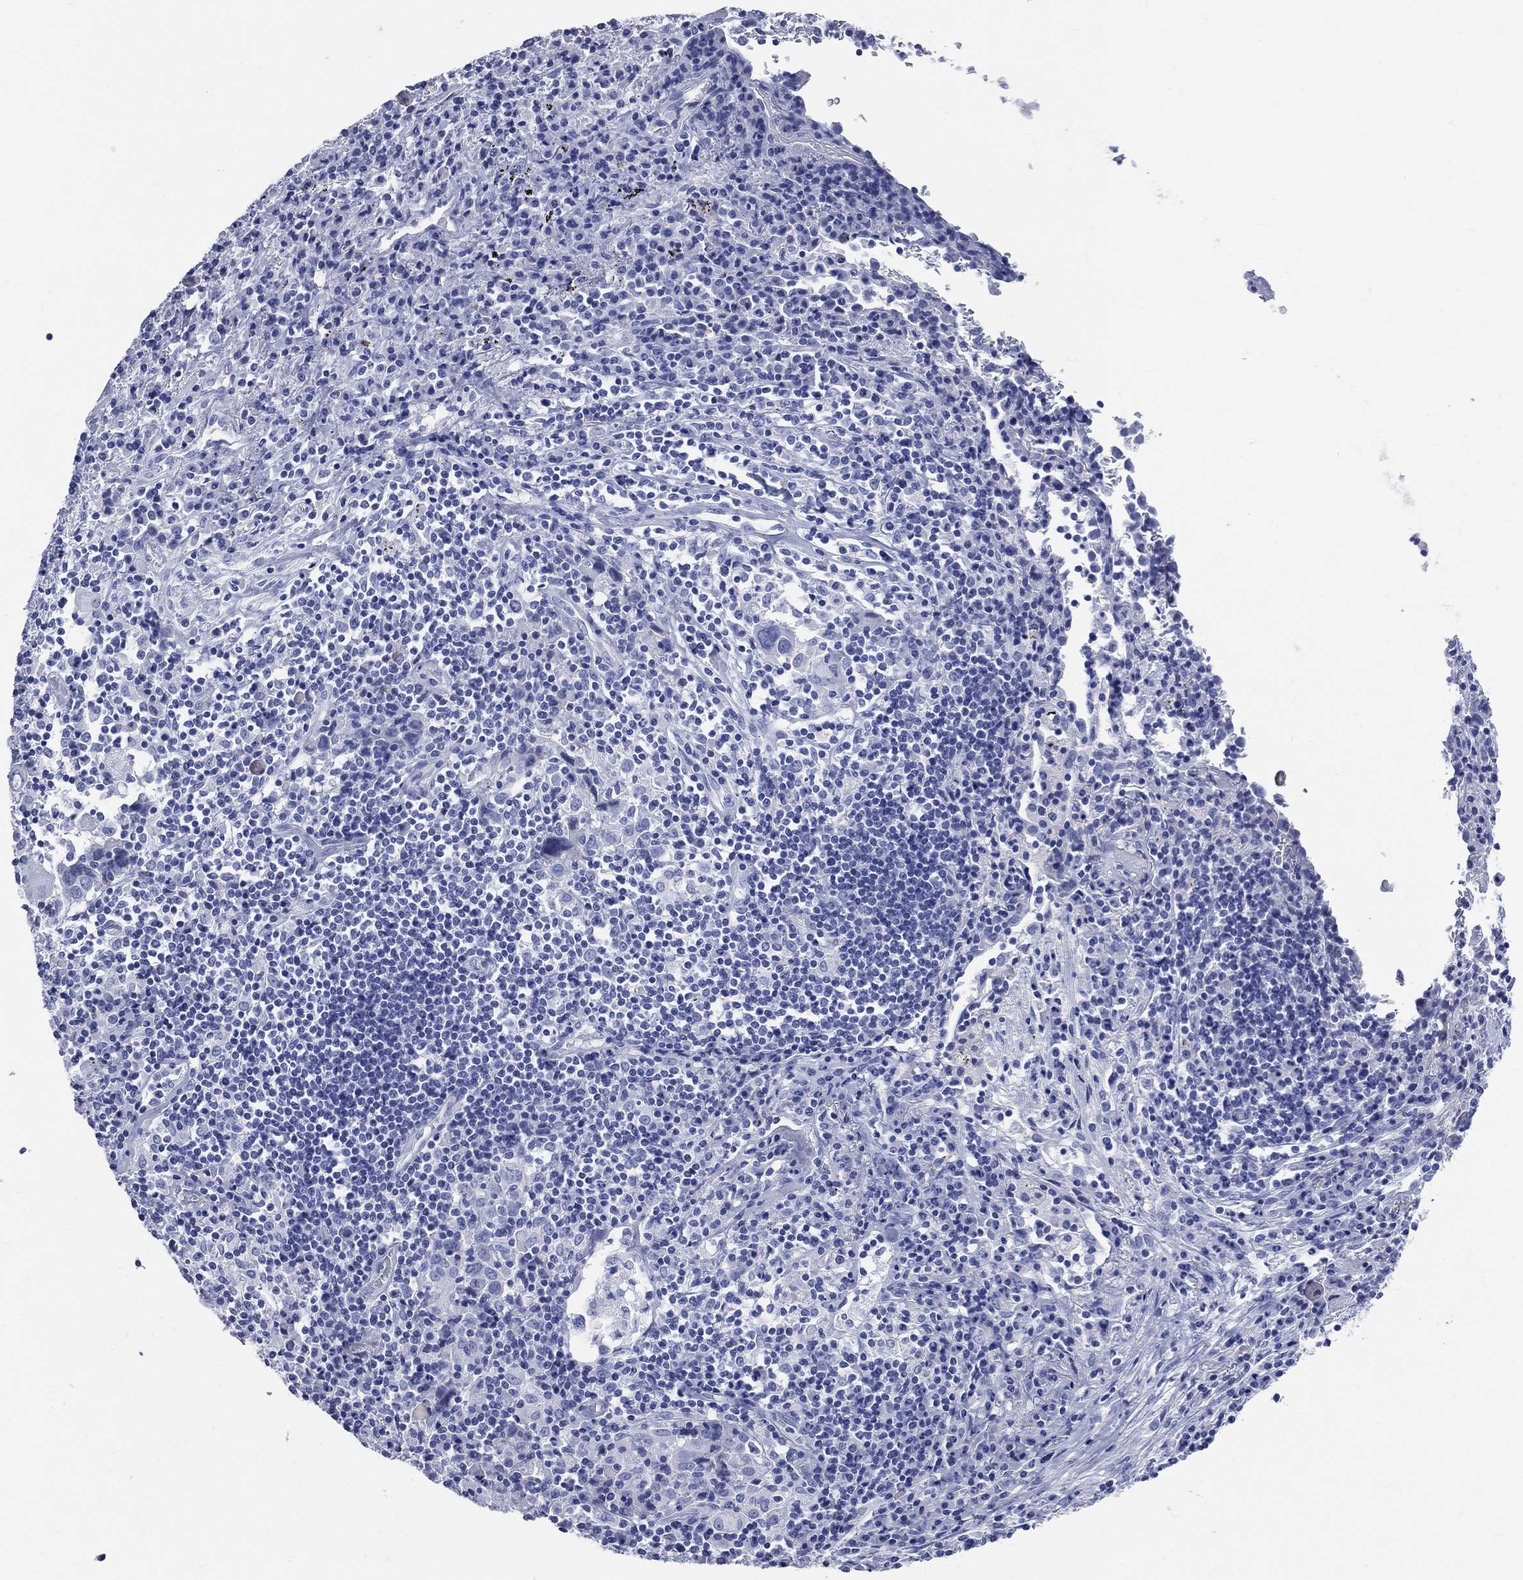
{"staining": {"intensity": "negative", "quantity": "none", "location": "none"}, "tissue": "lung cancer", "cell_type": "Tumor cells", "image_type": "cancer", "snomed": [{"axis": "morphology", "description": "Squamous cell carcinoma, NOS"}, {"axis": "topography", "description": "Lung"}], "caption": "Human lung cancer stained for a protein using immunohistochemistry (IHC) displays no expression in tumor cells.", "gene": "SYP", "patient": {"sex": "male", "age": 57}}